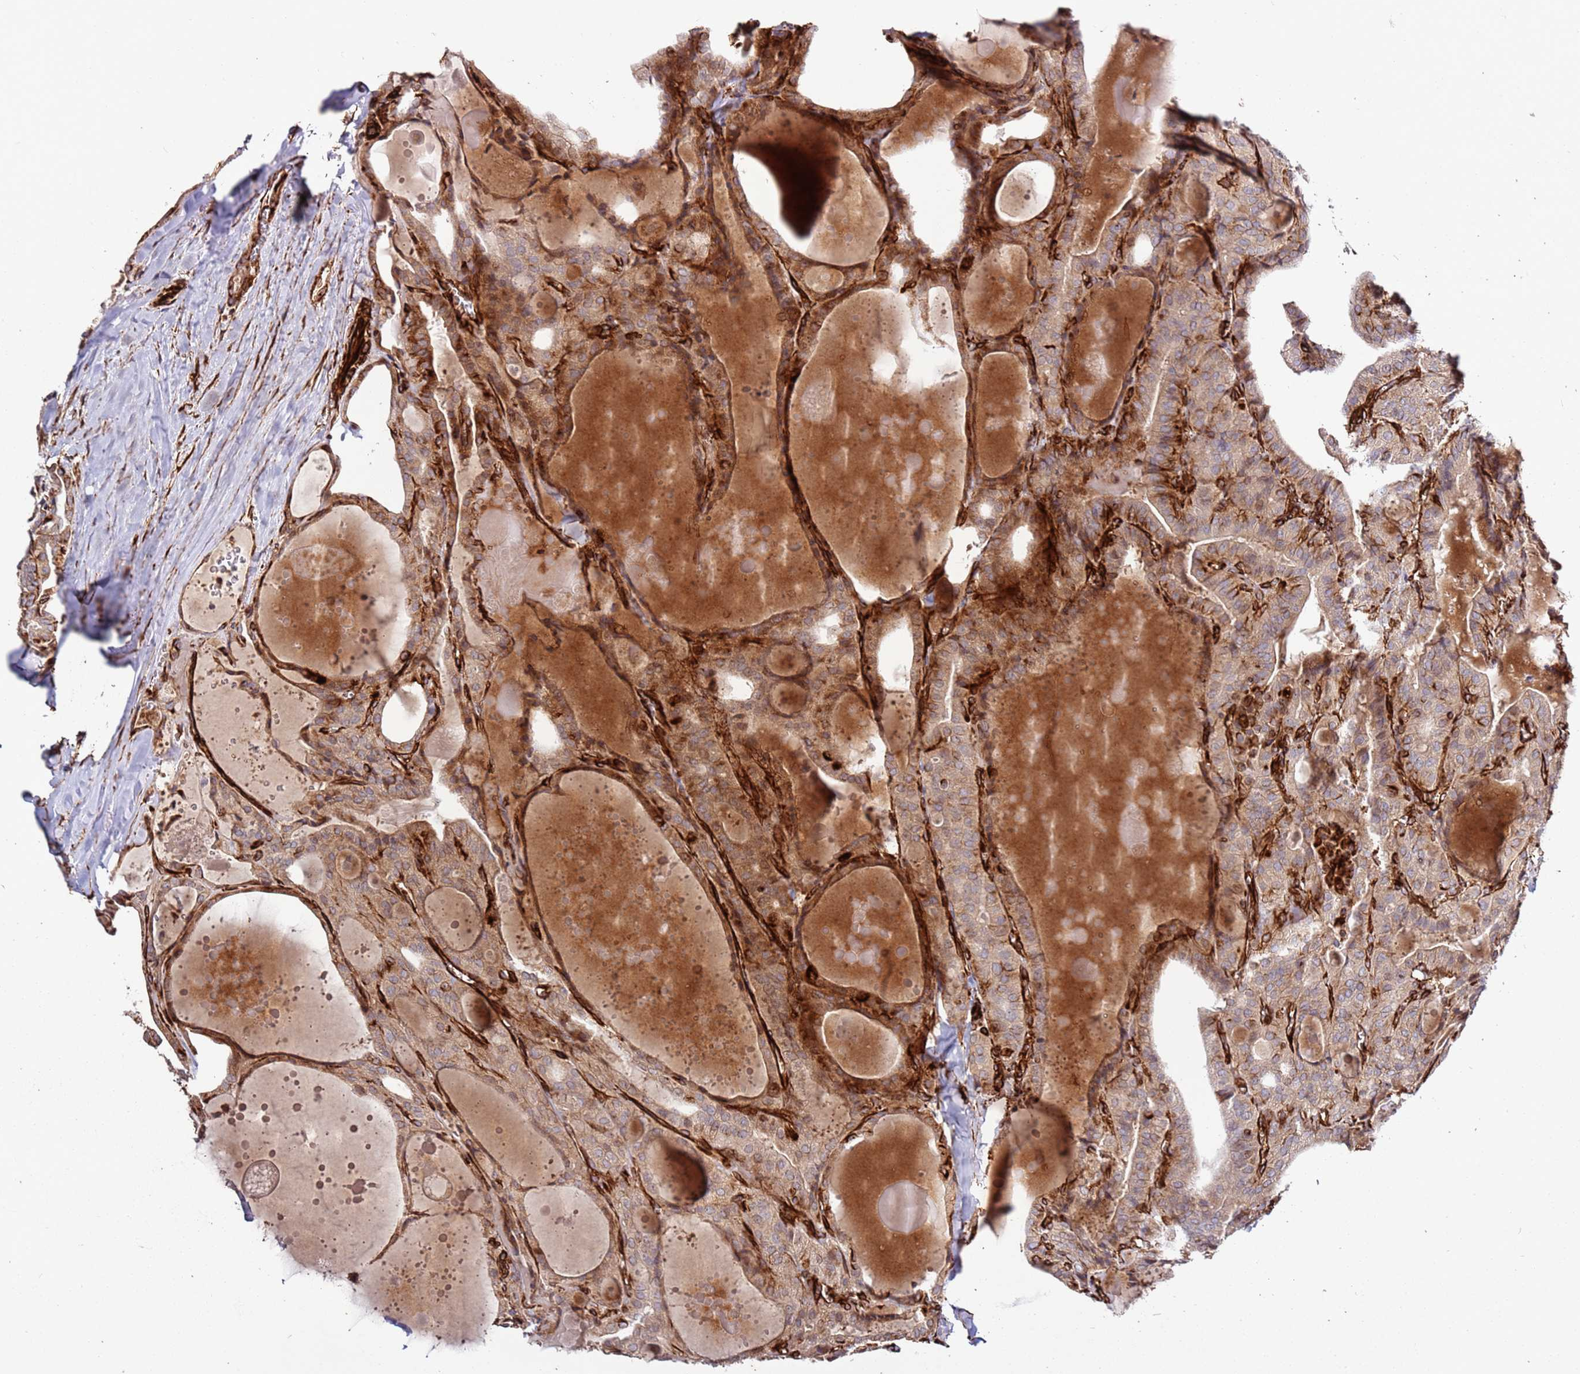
{"staining": {"intensity": "moderate", "quantity": ">75%", "location": "cytoplasmic/membranous"}, "tissue": "thyroid cancer", "cell_type": "Tumor cells", "image_type": "cancer", "snomed": [{"axis": "morphology", "description": "Papillary adenocarcinoma, NOS"}, {"axis": "topography", "description": "Thyroid gland"}], "caption": "A brown stain shows moderate cytoplasmic/membranous positivity of a protein in human papillary adenocarcinoma (thyroid) tumor cells.", "gene": "MRGPRE", "patient": {"sex": "male", "age": 52}}